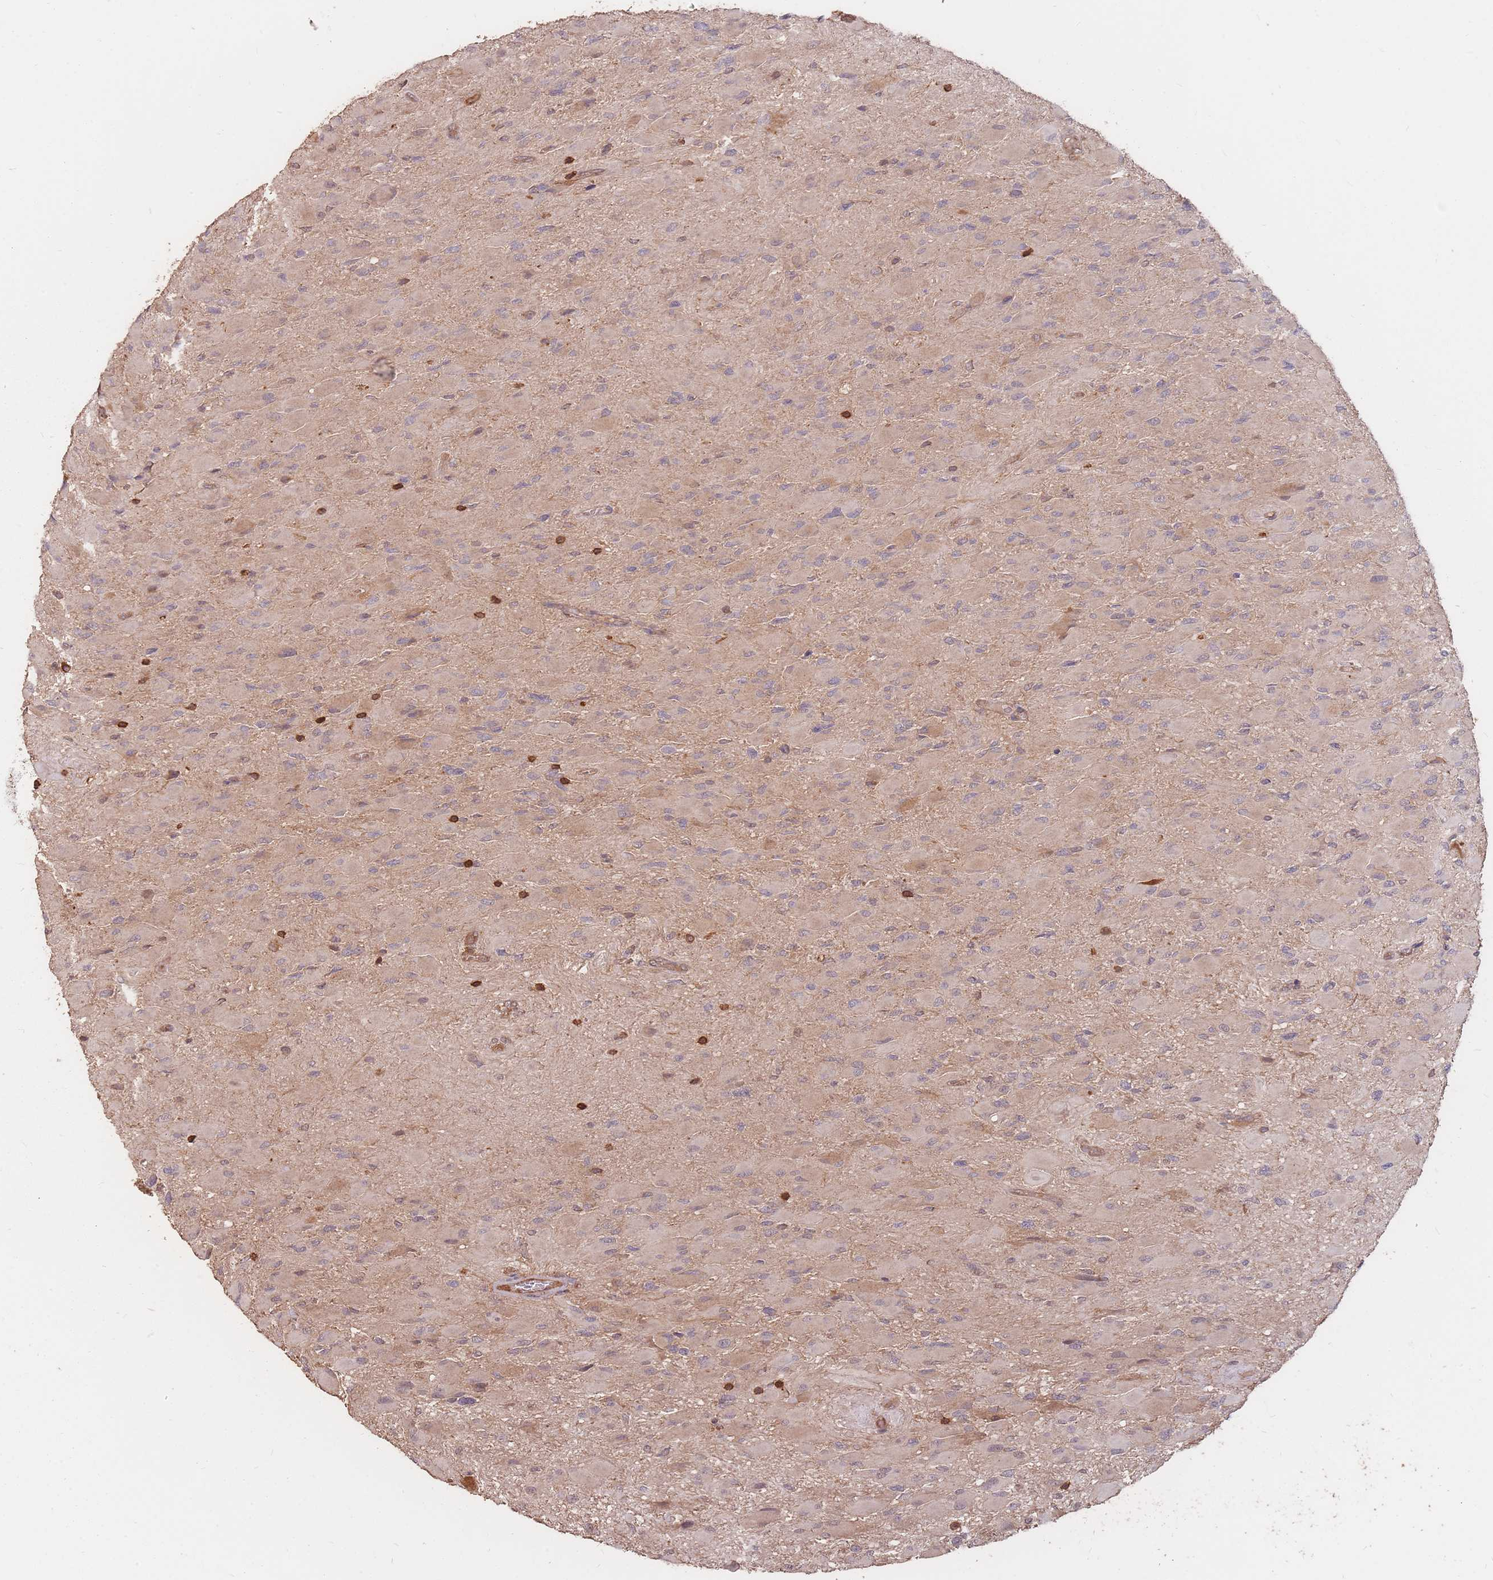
{"staining": {"intensity": "weak", "quantity": "25%-75%", "location": "cytoplasmic/membranous"}, "tissue": "glioma", "cell_type": "Tumor cells", "image_type": "cancer", "snomed": [{"axis": "morphology", "description": "Glioma, malignant, High grade"}, {"axis": "topography", "description": "Cerebral cortex"}], "caption": "A high-resolution image shows IHC staining of malignant glioma (high-grade), which shows weak cytoplasmic/membranous staining in approximately 25%-75% of tumor cells.", "gene": "PLS3", "patient": {"sex": "female", "age": 36}}